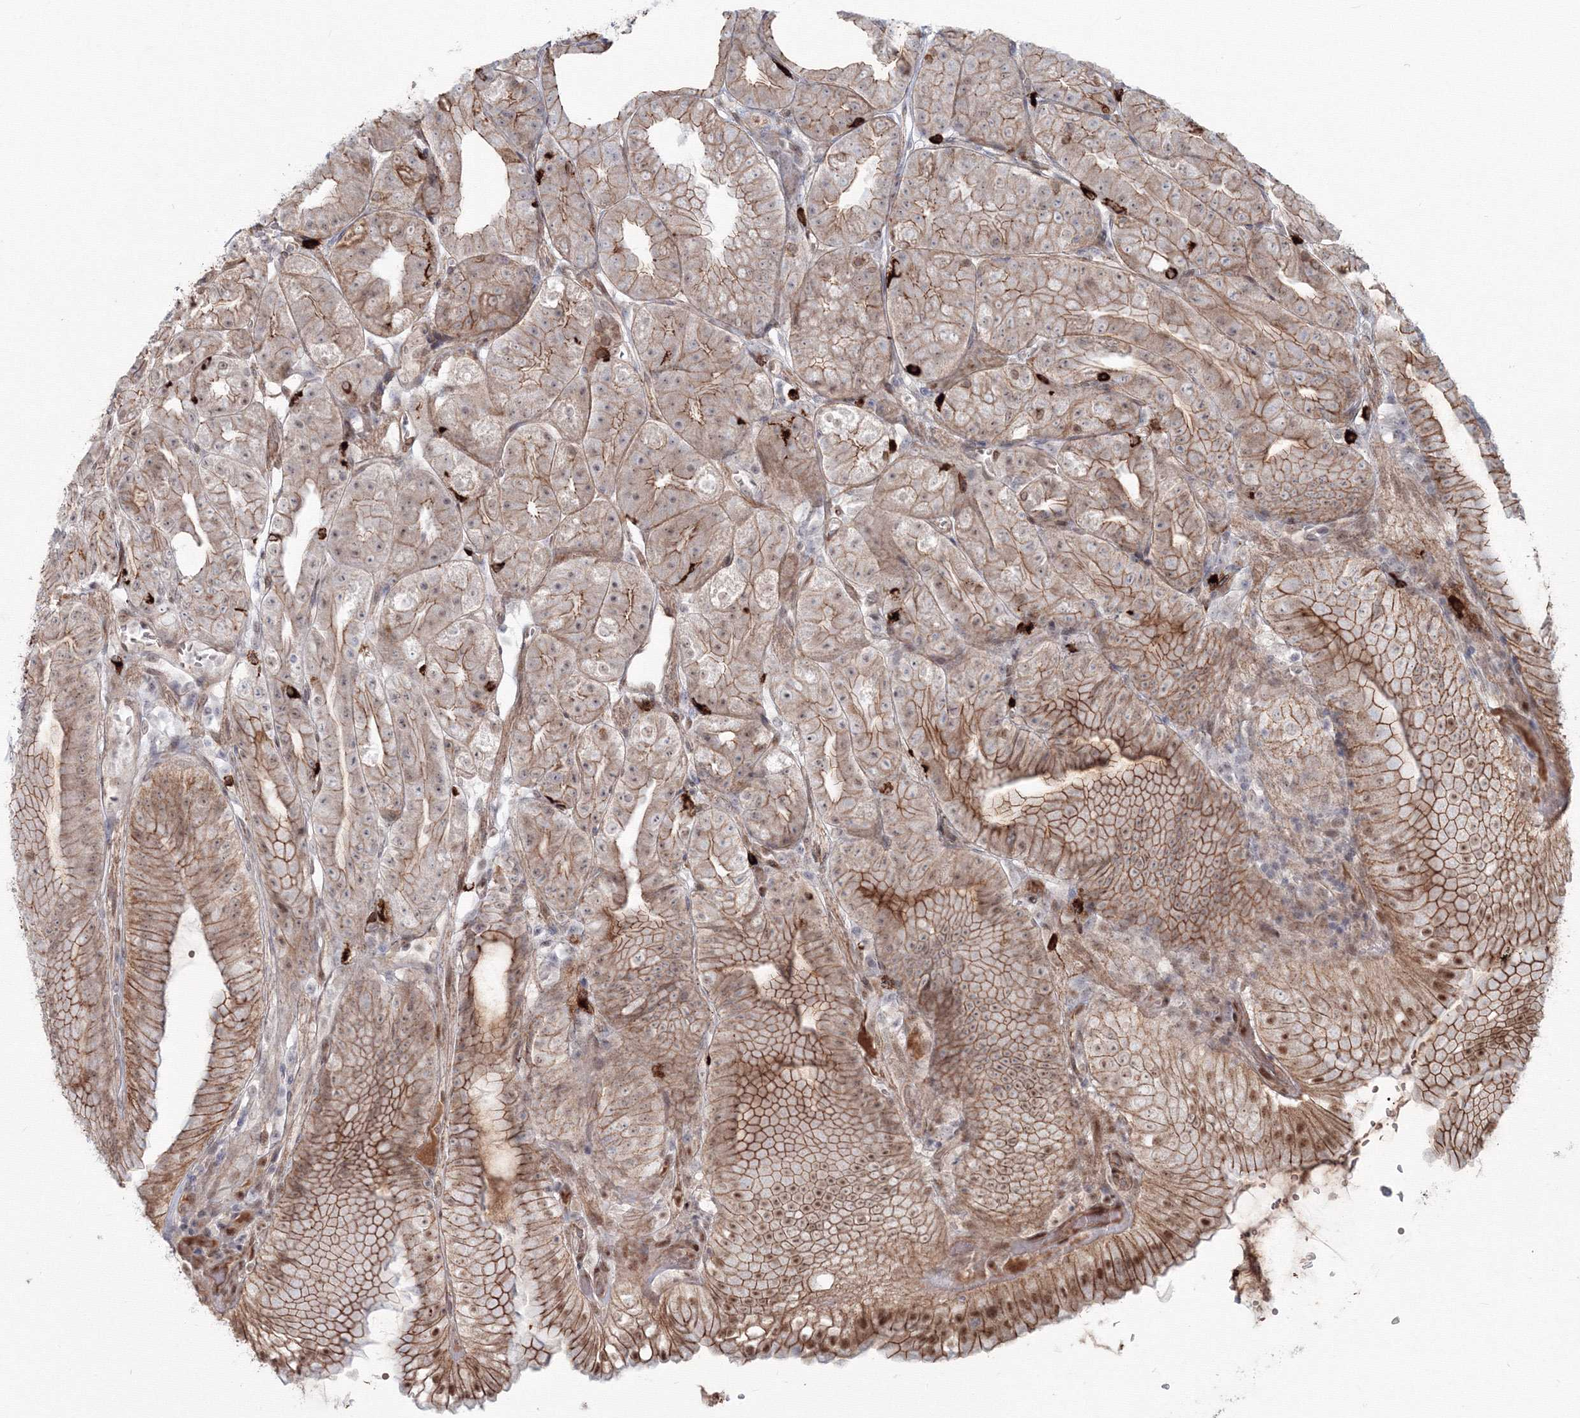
{"staining": {"intensity": "strong", "quantity": ">75%", "location": "cytoplasmic/membranous,nuclear"}, "tissue": "stomach", "cell_type": "Glandular cells", "image_type": "normal", "snomed": [{"axis": "morphology", "description": "Normal tissue, NOS"}, {"axis": "topography", "description": "Stomach, upper"}, {"axis": "topography", "description": "Stomach, lower"}], "caption": "Immunohistochemistry (IHC) (DAB) staining of benign stomach shows strong cytoplasmic/membranous,nuclear protein positivity in approximately >75% of glandular cells.", "gene": "SH3PXD2A", "patient": {"sex": "male", "age": 71}}